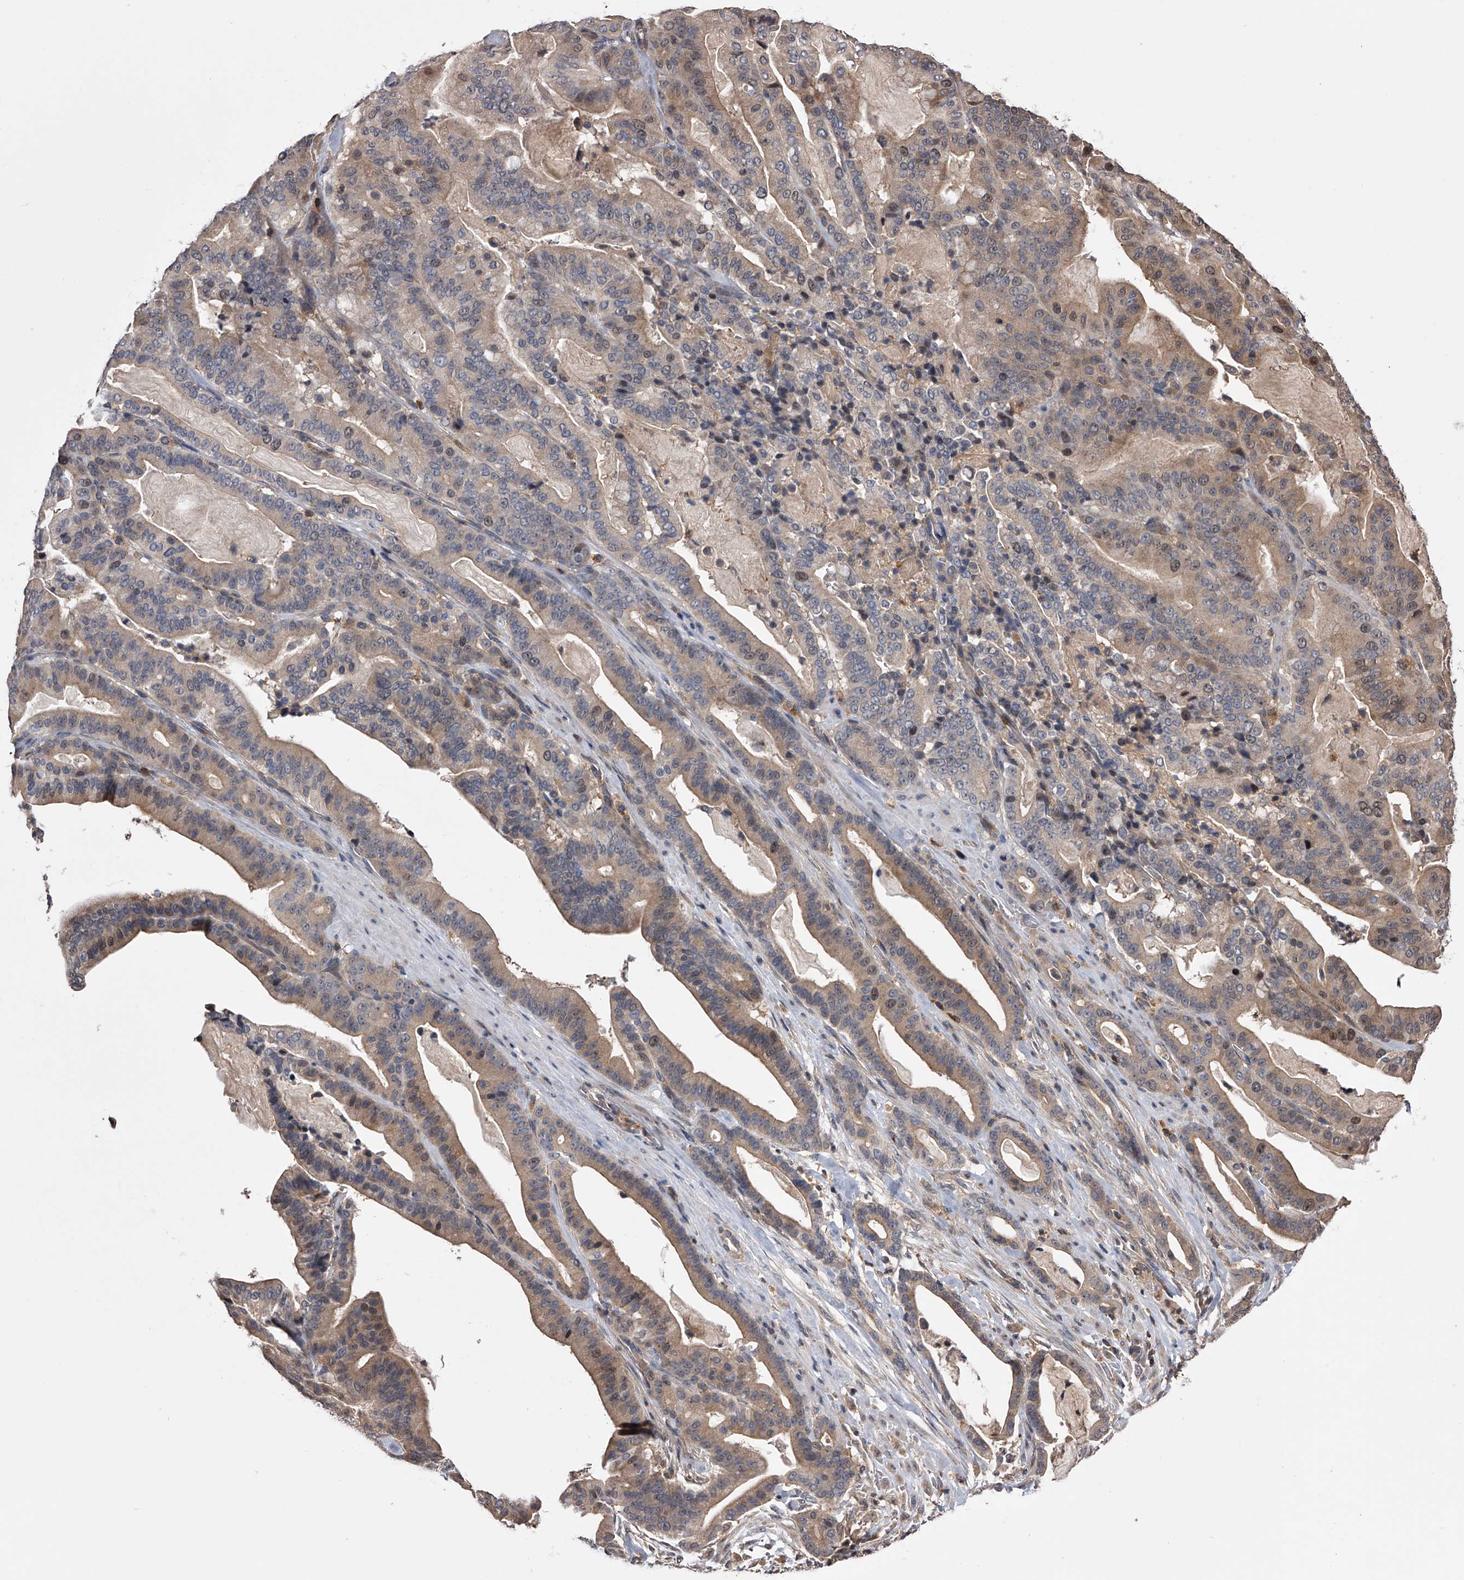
{"staining": {"intensity": "weak", "quantity": "25%-75%", "location": "cytoplasmic/membranous,nuclear"}, "tissue": "pancreatic cancer", "cell_type": "Tumor cells", "image_type": "cancer", "snomed": [{"axis": "morphology", "description": "Adenocarcinoma, NOS"}, {"axis": "topography", "description": "Pancreas"}], "caption": "Immunohistochemistry of pancreatic adenocarcinoma reveals low levels of weak cytoplasmic/membranous and nuclear staining in approximately 25%-75% of tumor cells. The staining was performed using DAB (3,3'-diaminobenzidine) to visualize the protein expression in brown, while the nuclei were stained in blue with hematoxylin (Magnification: 20x).", "gene": "PAN3", "patient": {"sex": "male", "age": 63}}